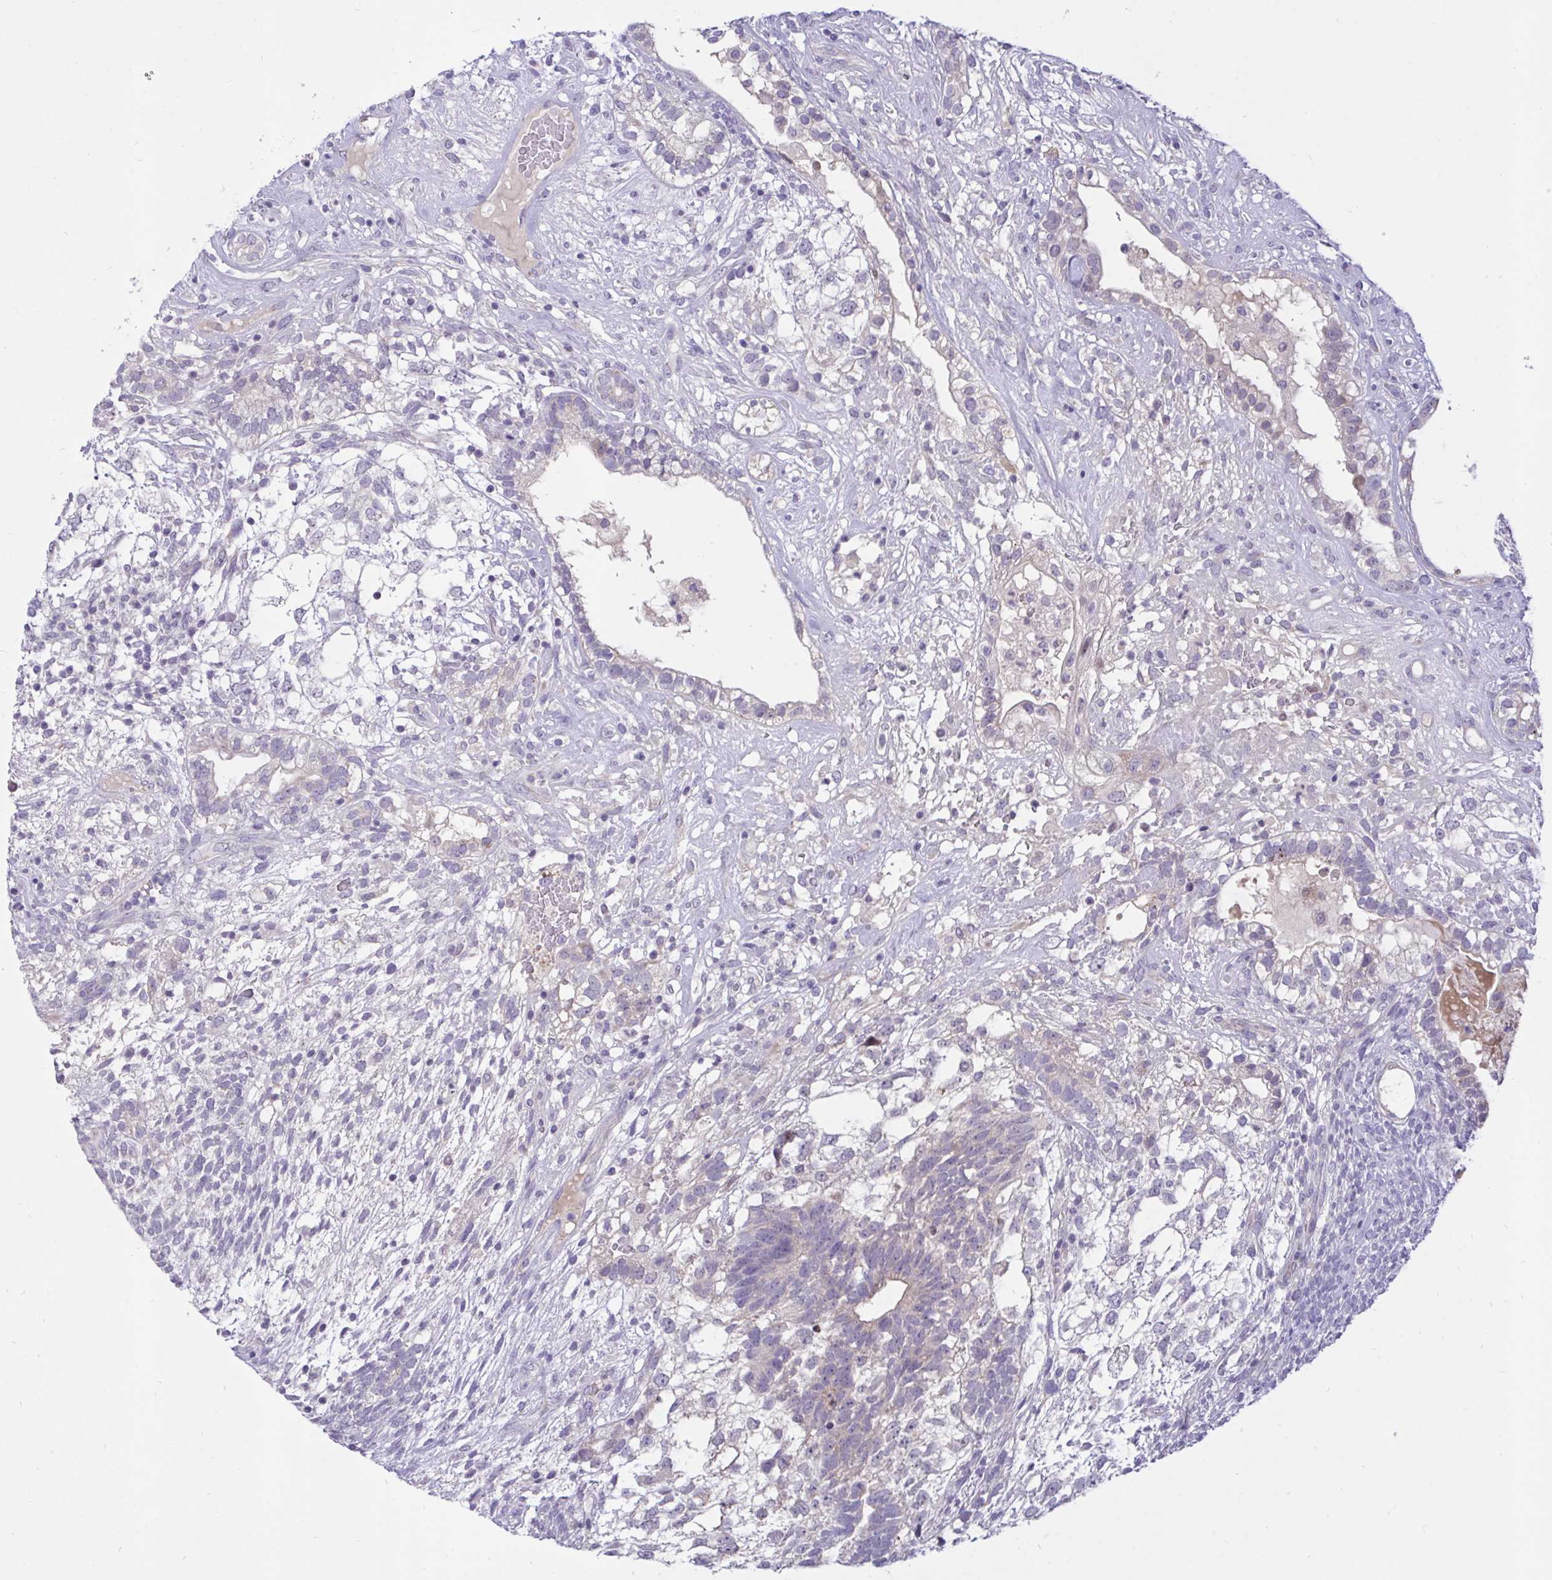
{"staining": {"intensity": "negative", "quantity": "none", "location": "none"}, "tissue": "testis cancer", "cell_type": "Tumor cells", "image_type": "cancer", "snomed": [{"axis": "morphology", "description": "Seminoma, NOS"}, {"axis": "morphology", "description": "Carcinoma, Embryonal, NOS"}, {"axis": "topography", "description": "Testis"}], "caption": "Tumor cells show no significant expression in testis cancer (seminoma). (Stains: DAB immunohistochemistry (IHC) with hematoxylin counter stain, Microscopy: brightfield microscopy at high magnification).", "gene": "EPOP", "patient": {"sex": "male", "age": 41}}